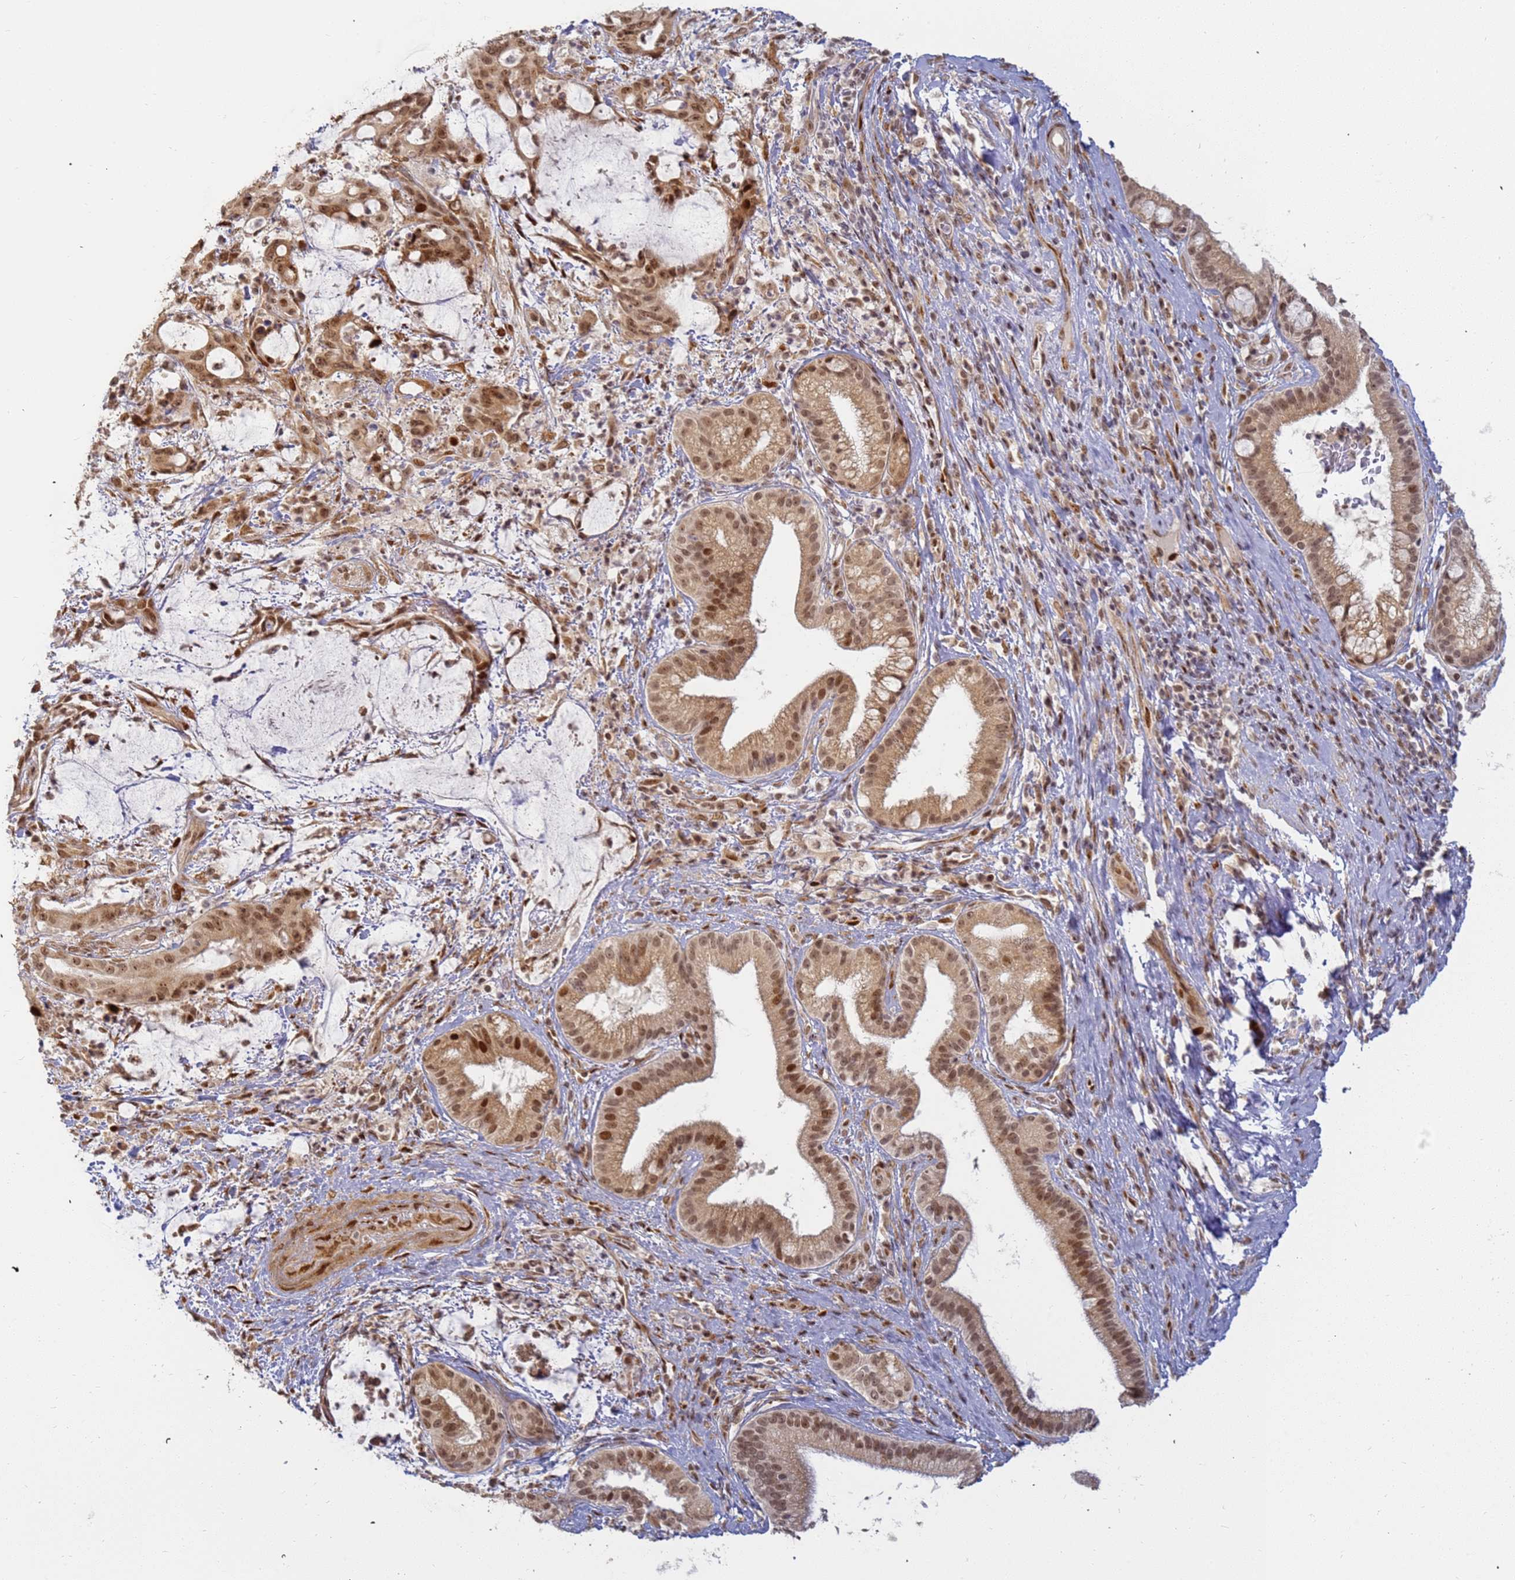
{"staining": {"intensity": "moderate", "quantity": ">75%", "location": "nuclear"}, "tissue": "liver cancer", "cell_type": "Tumor cells", "image_type": "cancer", "snomed": [{"axis": "morphology", "description": "Normal tissue, NOS"}, {"axis": "morphology", "description": "Cholangiocarcinoma"}, {"axis": "topography", "description": "Liver"}, {"axis": "topography", "description": "Peripheral nerve tissue"}], "caption": "The image shows staining of cholangiocarcinoma (liver), revealing moderate nuclear protein expression (brown color) within tumor cells.", "gene": "ABCA2", "patient": {"sex": "female", "age": 73}}